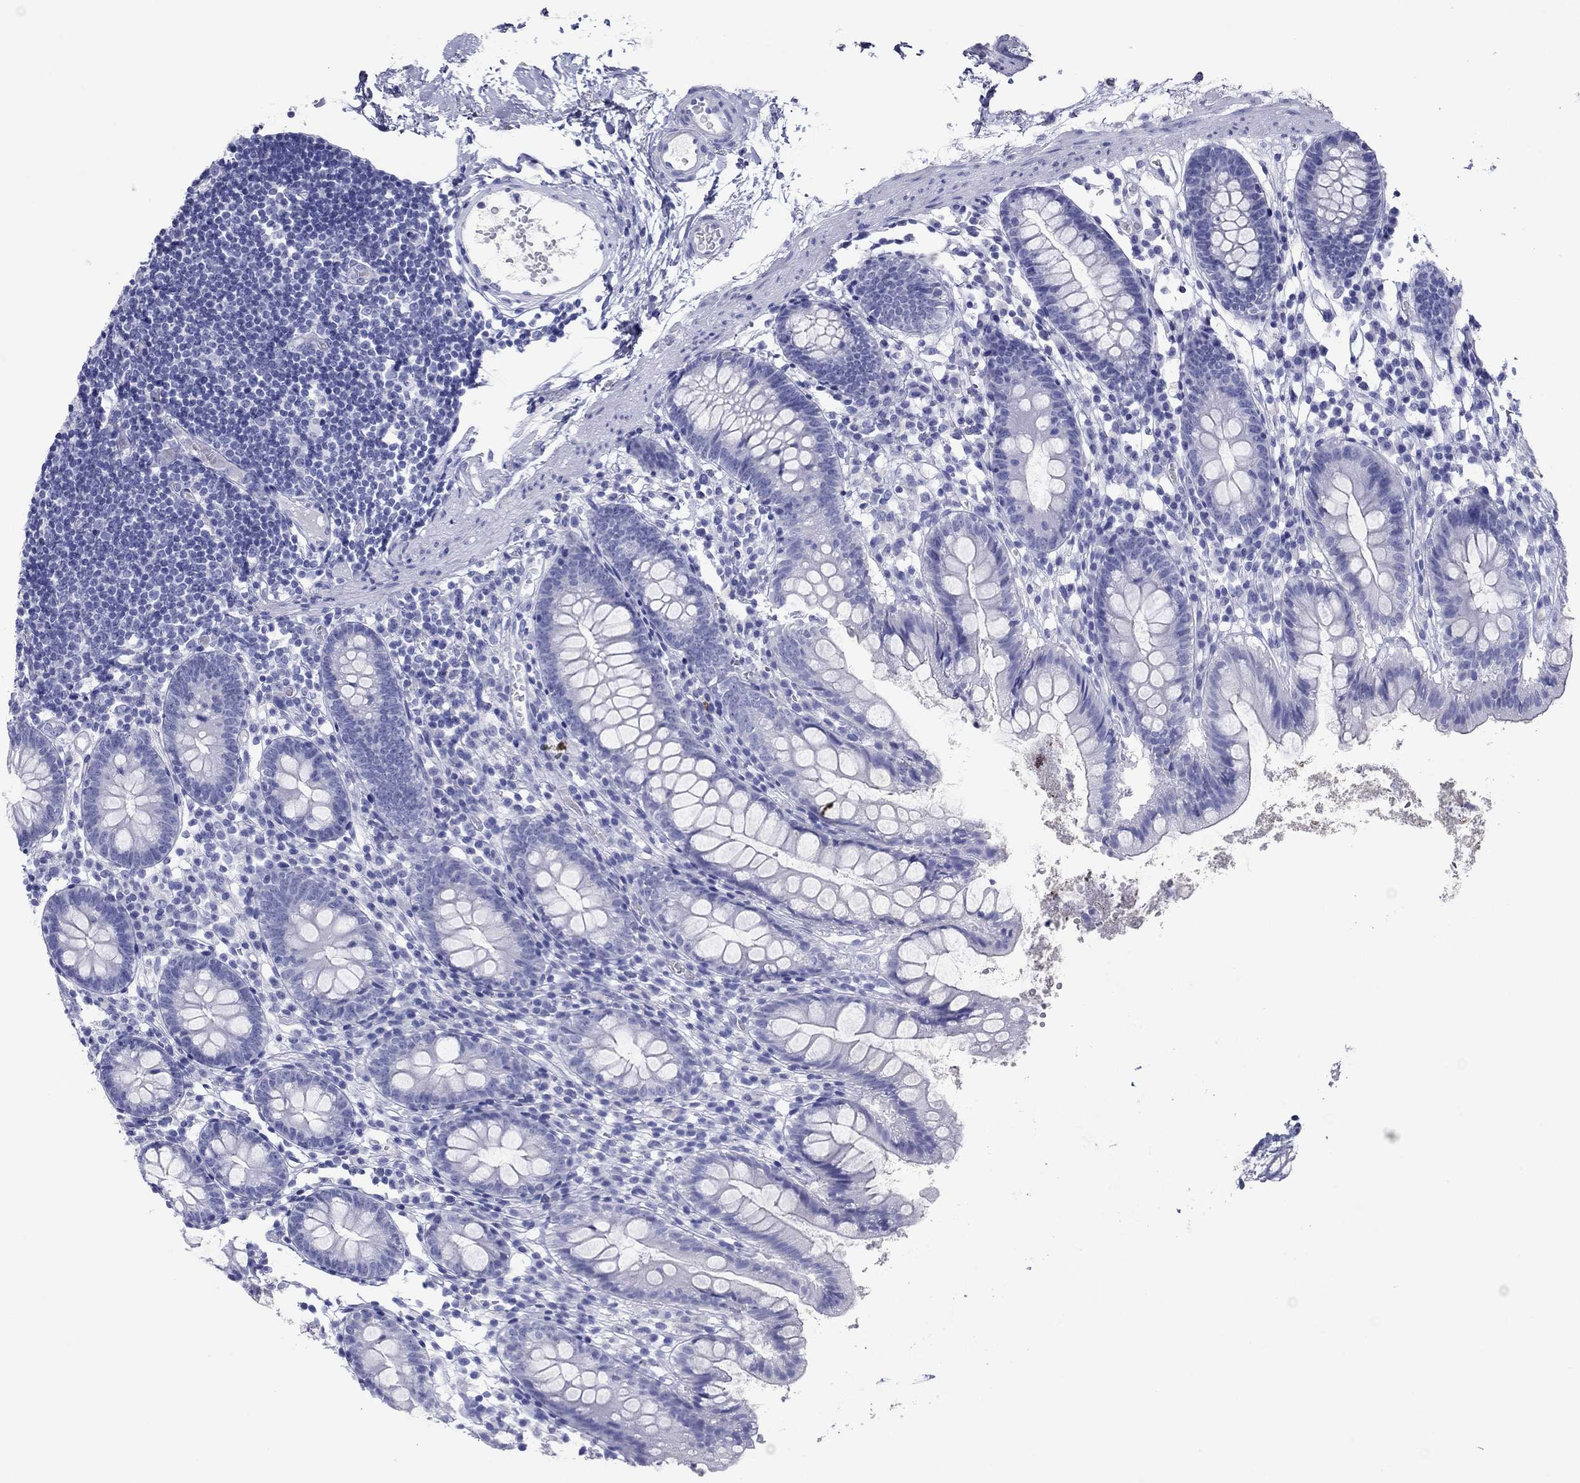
{"staining": {"intensity": "negative", "quantity": "none", "location": "none"}, "tissue": "small intestine", "cell_type": "Glandular cells", "image_type": "normal", "snomed": [{"axis": "morphology", "description": "Normal tissue, NOS"}, {"axis": "topography", "description": "Small intestine"}], "caption": "A high-resolution micrograph shows IHC staining of unremarkable small intestine, which demonstrates no significant positivity in glandular cells.", "gene": "ATP4A", "patient": {"sex": "female", "age": 90}}